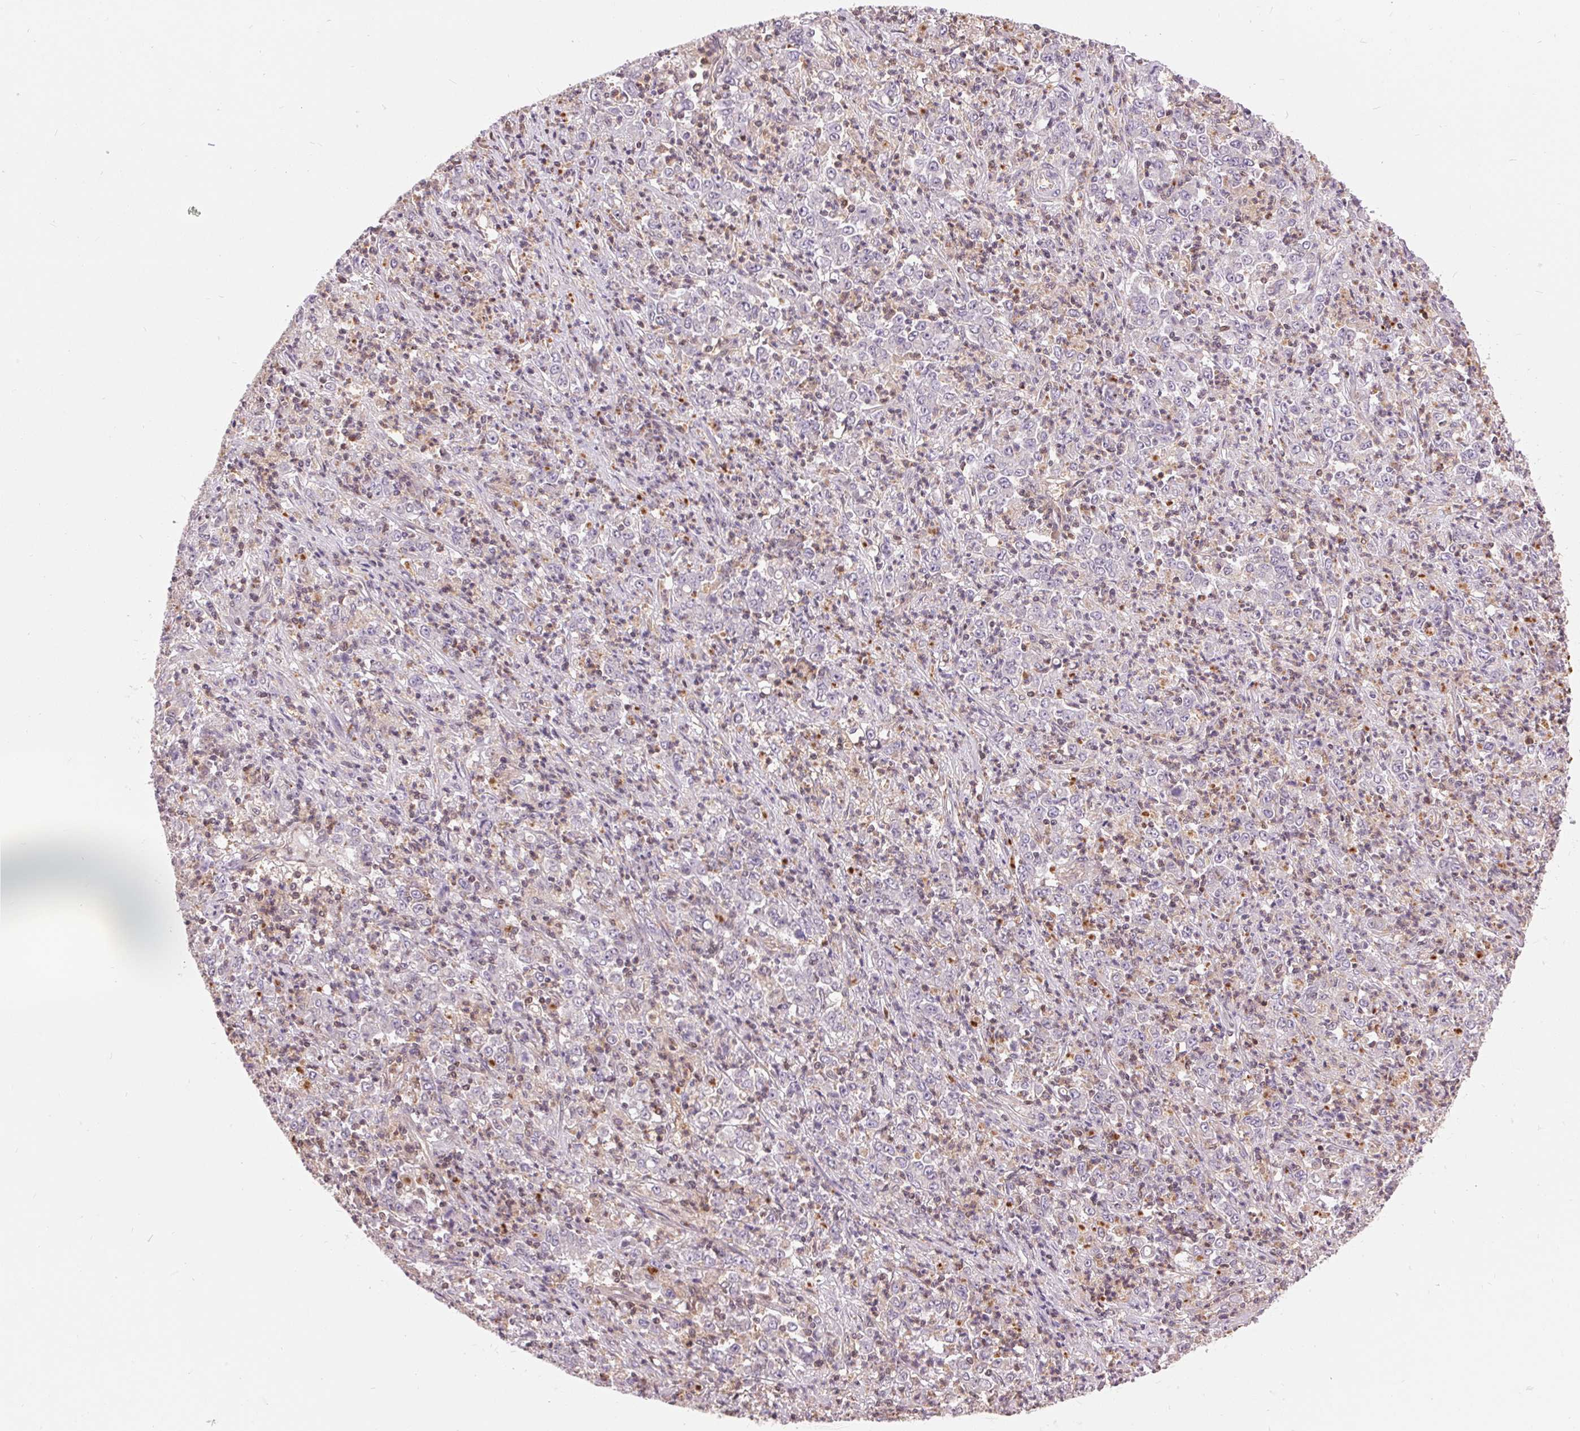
{"staining": {"intensity": "negative", "quantity": "none", "location": "none"}, "tissue": "stomach cancer", "cell_type": "Tumor cells", "image_type": "cancer", "snomed": [{"axis": "morphology", "description": "Adenocarcinoma, NOS"}, {"axis": "topography", "description": "Stomach, lower"}], "caption": "Immunohistochemistry (IHC) photomicrograph of neoplastic tissue: human stomach cancer (adenocarcinoma) stained with DAB (3,3'-diaminobenzidine) demonstrates no significant protein staining in tumor cells.", "gene": "TMEM273", "patient": {"sex": "female", "age": 71}}